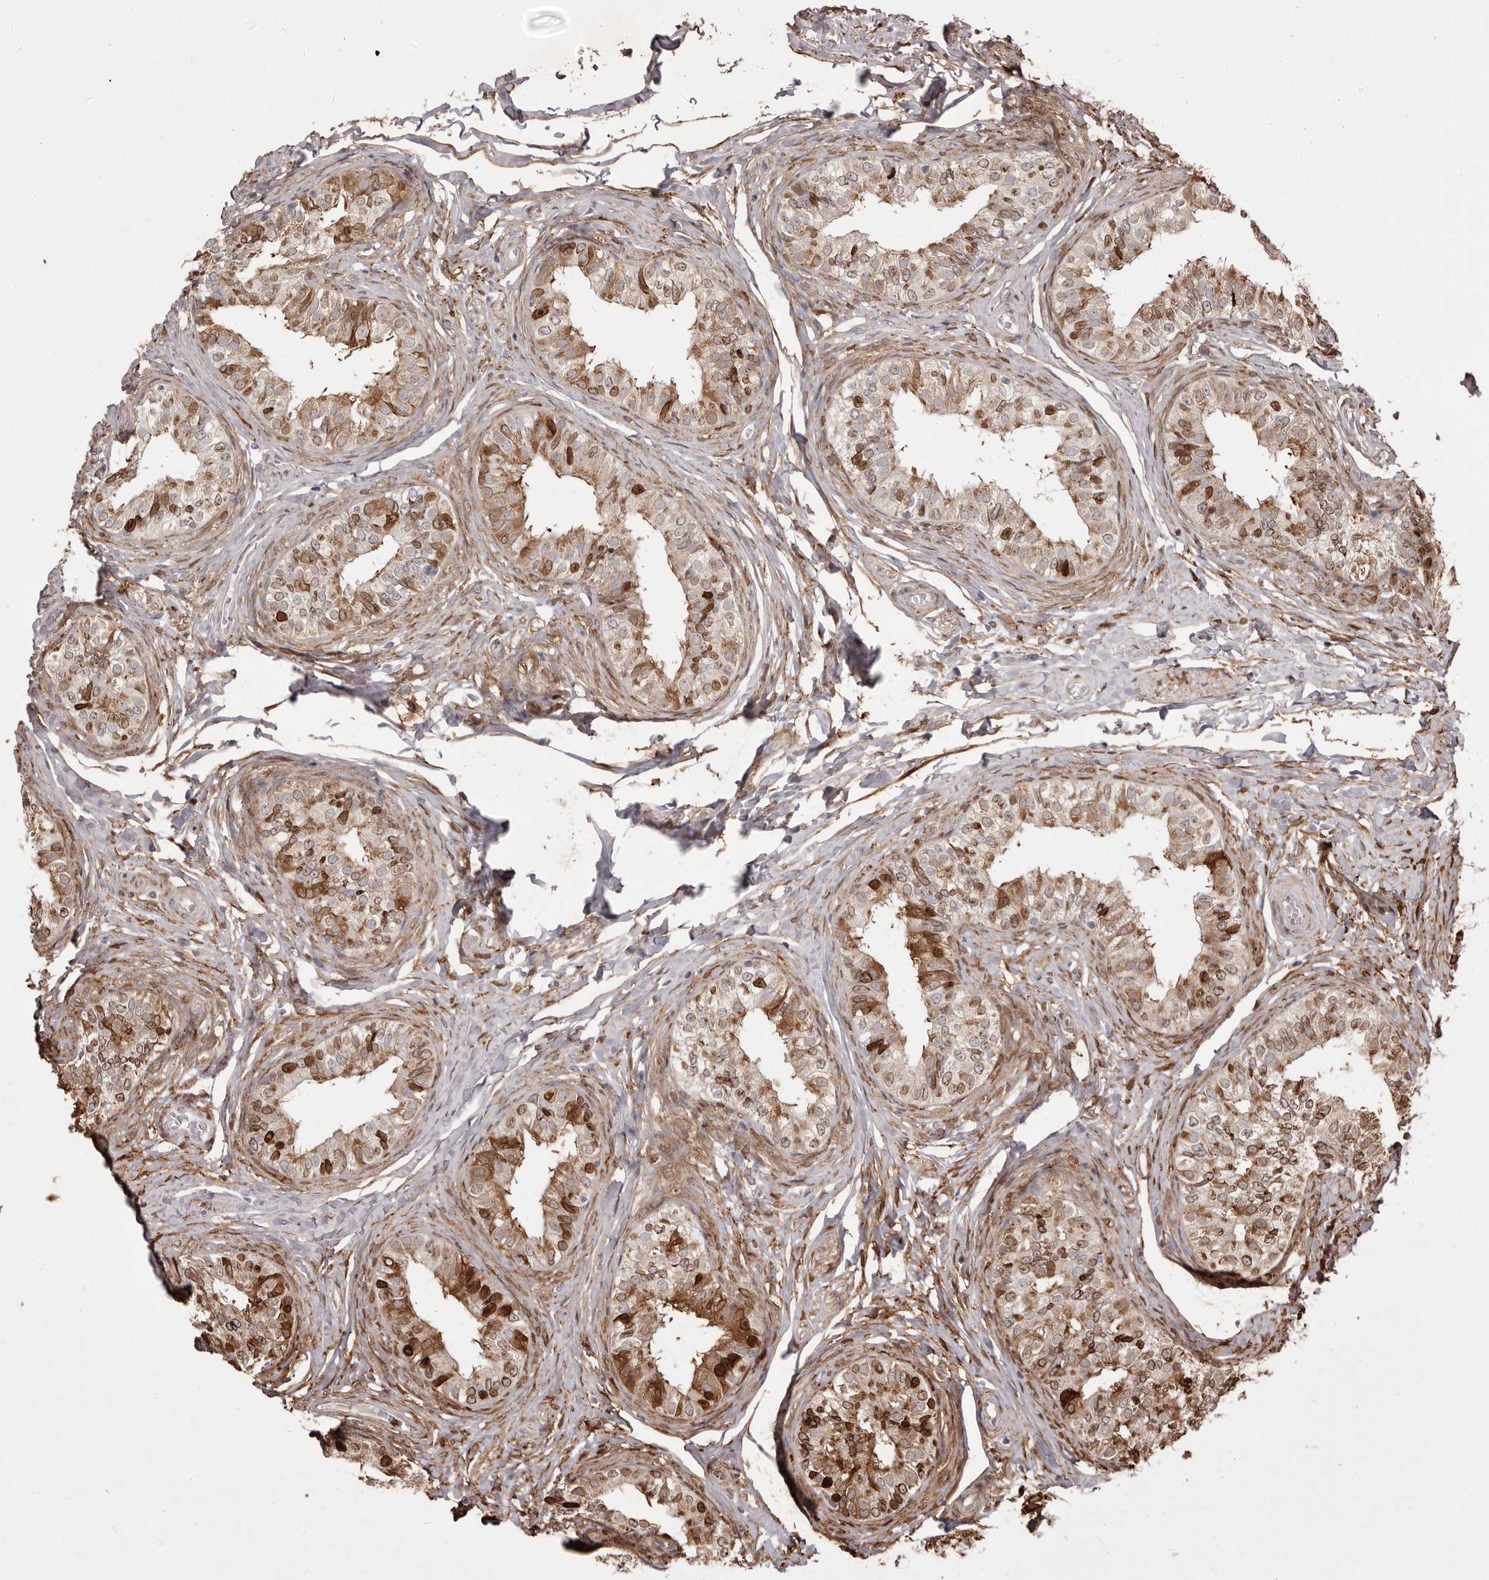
{"staining": {"intensity": "strong", "quantity": "25%-75%", "location": "cytoplasmic/membranous,nuclear"}, "tissue": "epididymis", "cell_type": "Glandular cells", "image_type": "normal", "snomed": [{"axis": "morphology", "description": "Normal tissue, NOS"}, {"axis": "topography", "description": "Epididymis"}], "caption": "Immunohistochemical staining of normal epididymis reveals strong cytoplasmic/membranous,nuclear protein staining in about 25%-75% of glandular cells. The staining is performed using DAB brown chromogen to label protein expression. The nuclei are counter-stained blue using hematoxylin.", "gene": "GFOD1", "patient": {"sex": "male", "age": 49}}